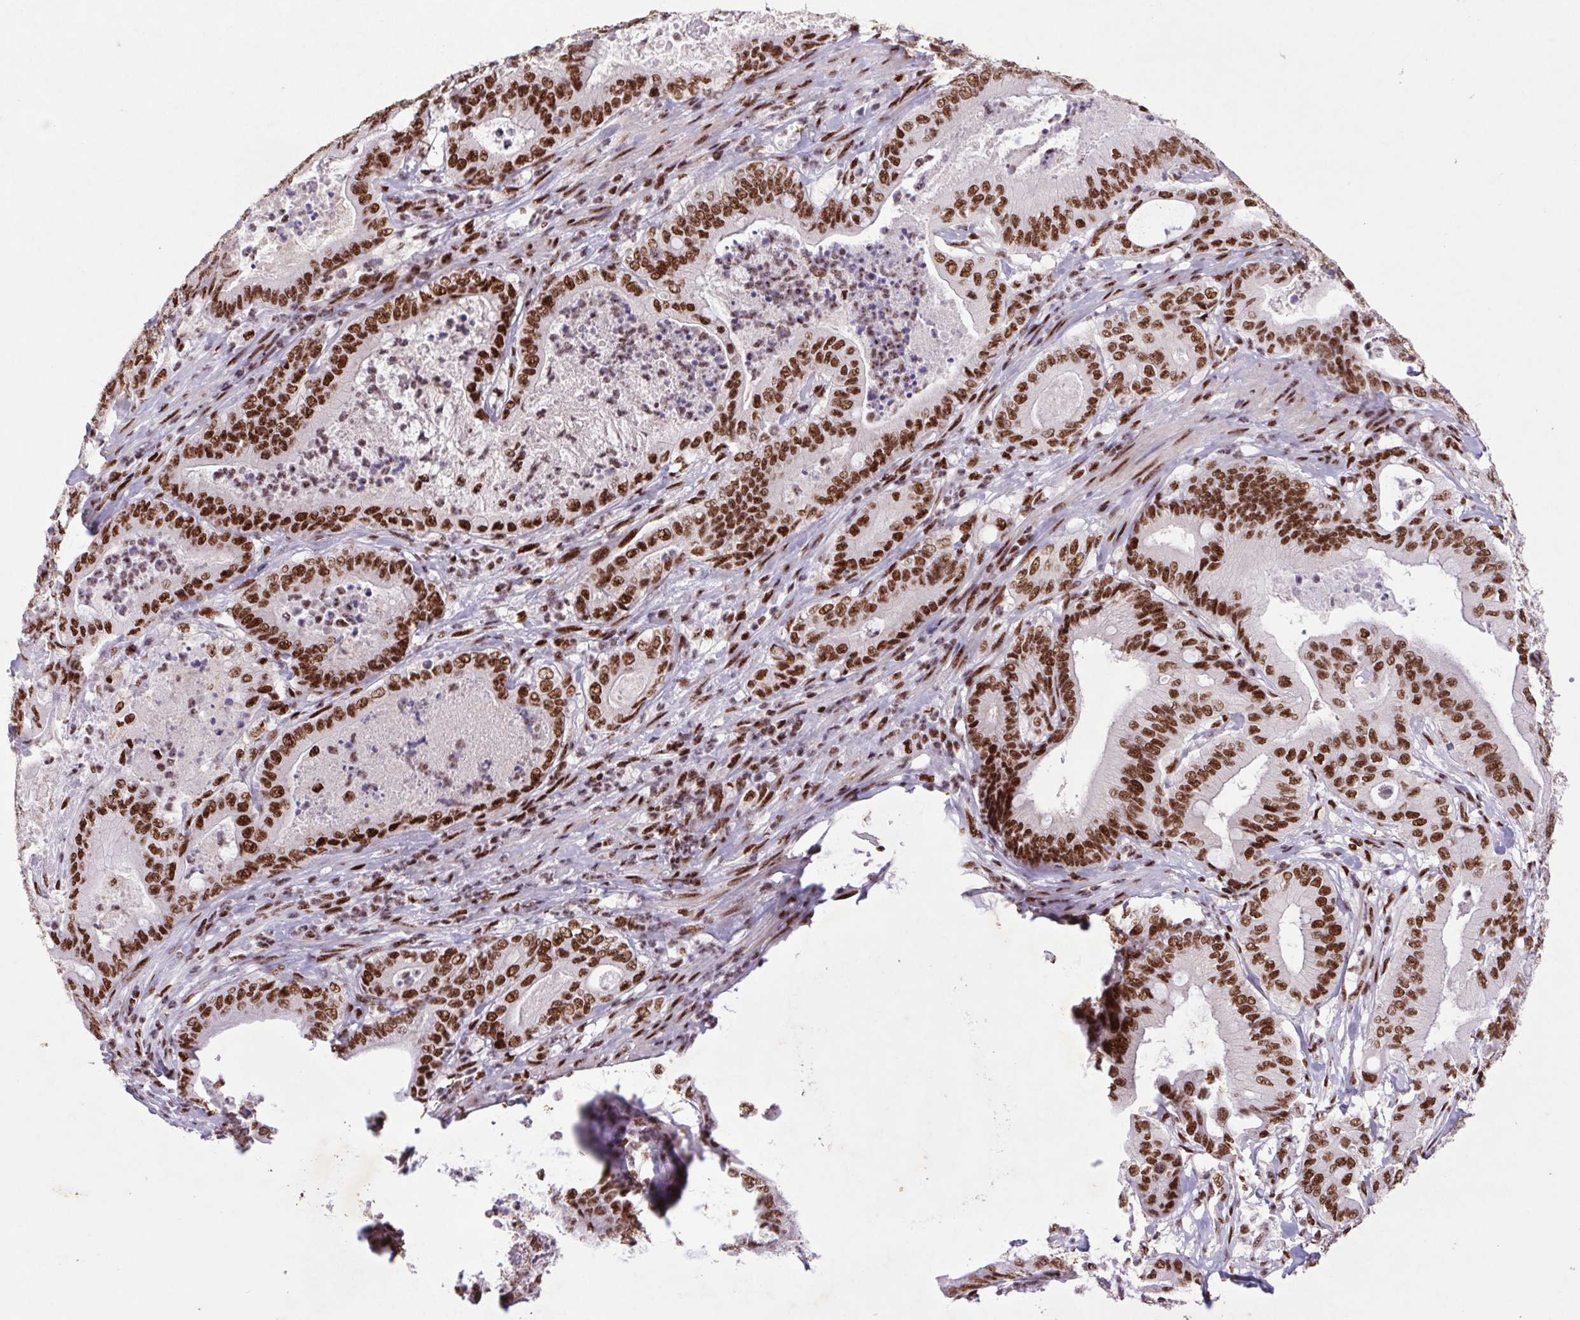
{"staining": {"intensity": "strong", "quantity": ">75%", "location": "nuclear"}, "tissue": "pancreatic cancer", "cell_type": "Tumor cells", "image_type": "cancer", "snomed": [{"axis": "morphology", "description": "Adenocarcinoma, NOS"}, {"axis": "topography", "description": "Pancreas"}], "caption": "Immunohistochemical staining of human pancreatic cancer (adenocarcinoma) demonstrates strong nuclear protein positivity in approximately >75% of tumor cells. (DAB (3,3'-diaminobenzidine) = brown stain, brightfield microscopy at high magnification).", "gene": "LDLRAD4", "patient": {"sex": "male", "age": 71}}